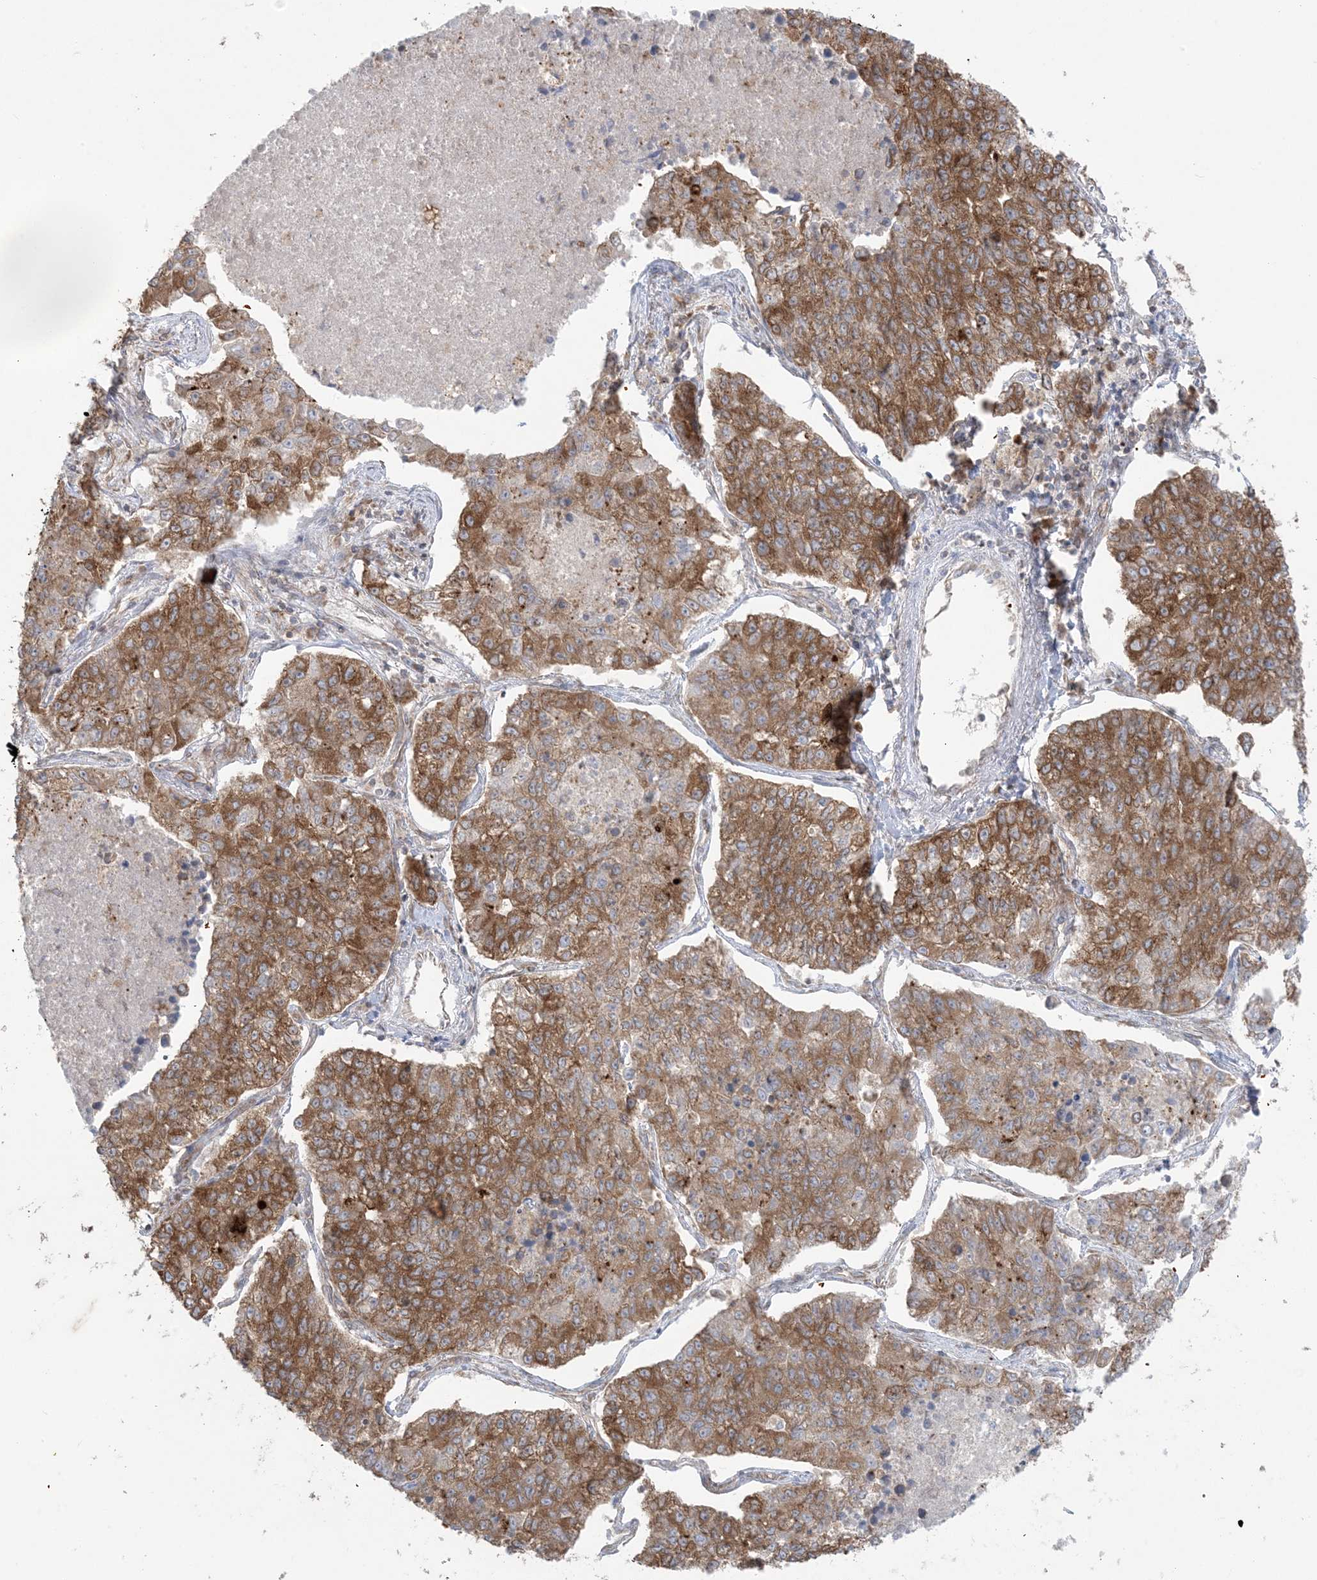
{"staining": {"intensity": "moderate", "quantity": ">75%", "location": "cytoplasmic/membranous"}, "tissue": "lung cancer", "cell_type": "Tumor cells", "image_type": "cancer", "snomed": [{"axis": "morphology", "description": "Adenocarcinoma, NOS"}, {"axis": "topography", "description": "Lung"}], "caption": "Immunohistochemical staining of adenocarcinoma (lung) demonstrates moderate cytoplasmic/membranous protein expression in about >75% of tumor cells.", "gene": "UBXN4", "patient": {"sex": "male", "age": 49}}